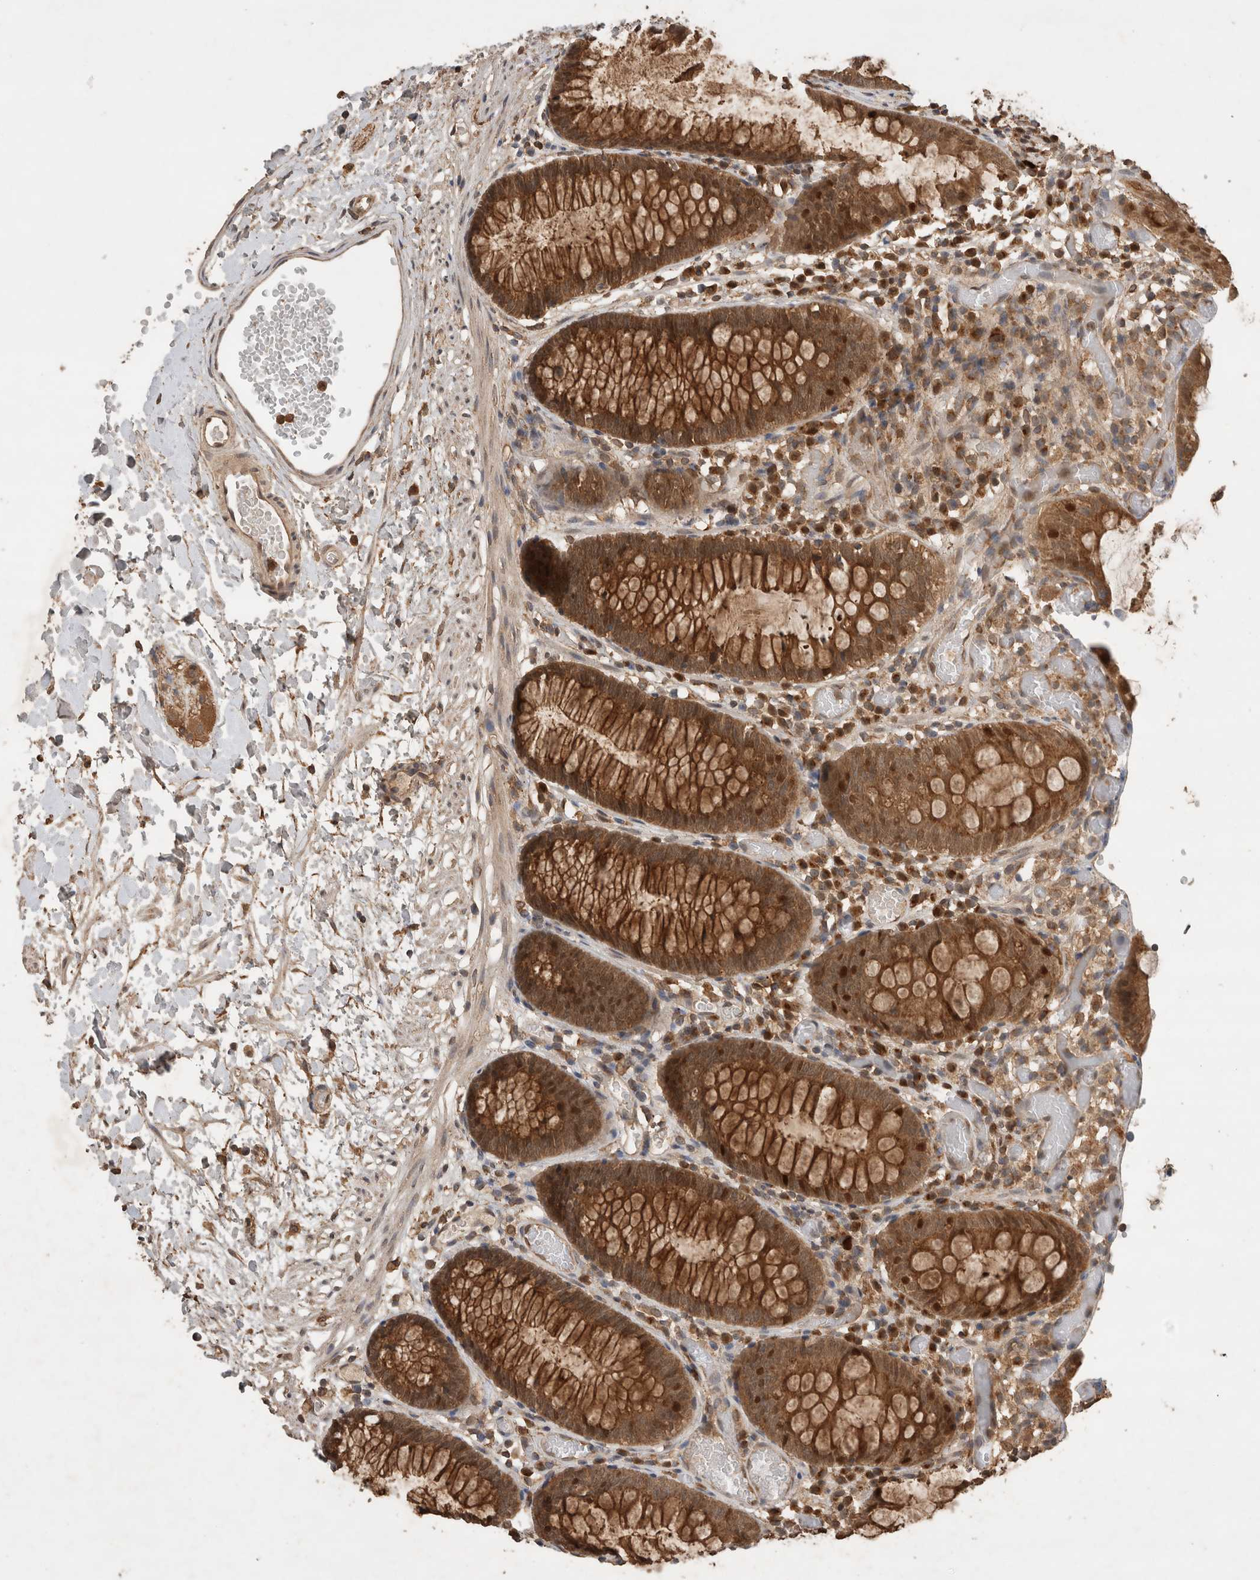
{"staining": {"intensity": "moderate", "quantity": ">75%", "location": "cytoplasmic/membranous"}, "tissue": "colon", "cell_type": "Endothelial cells", "image_type": "normal", "snomed": [{"axis": "morphology", "description": "Normal tissue, NOS"}, {"axis": "topography", "description": "Colon"}], "caption": "Protein staining reveals moderate cytoplasmic/membranous expression in approximately >75% of endothelial cells in benign colon.", "gene": "OTUD7B", "patient": {"sex": "male", "age": 14}}